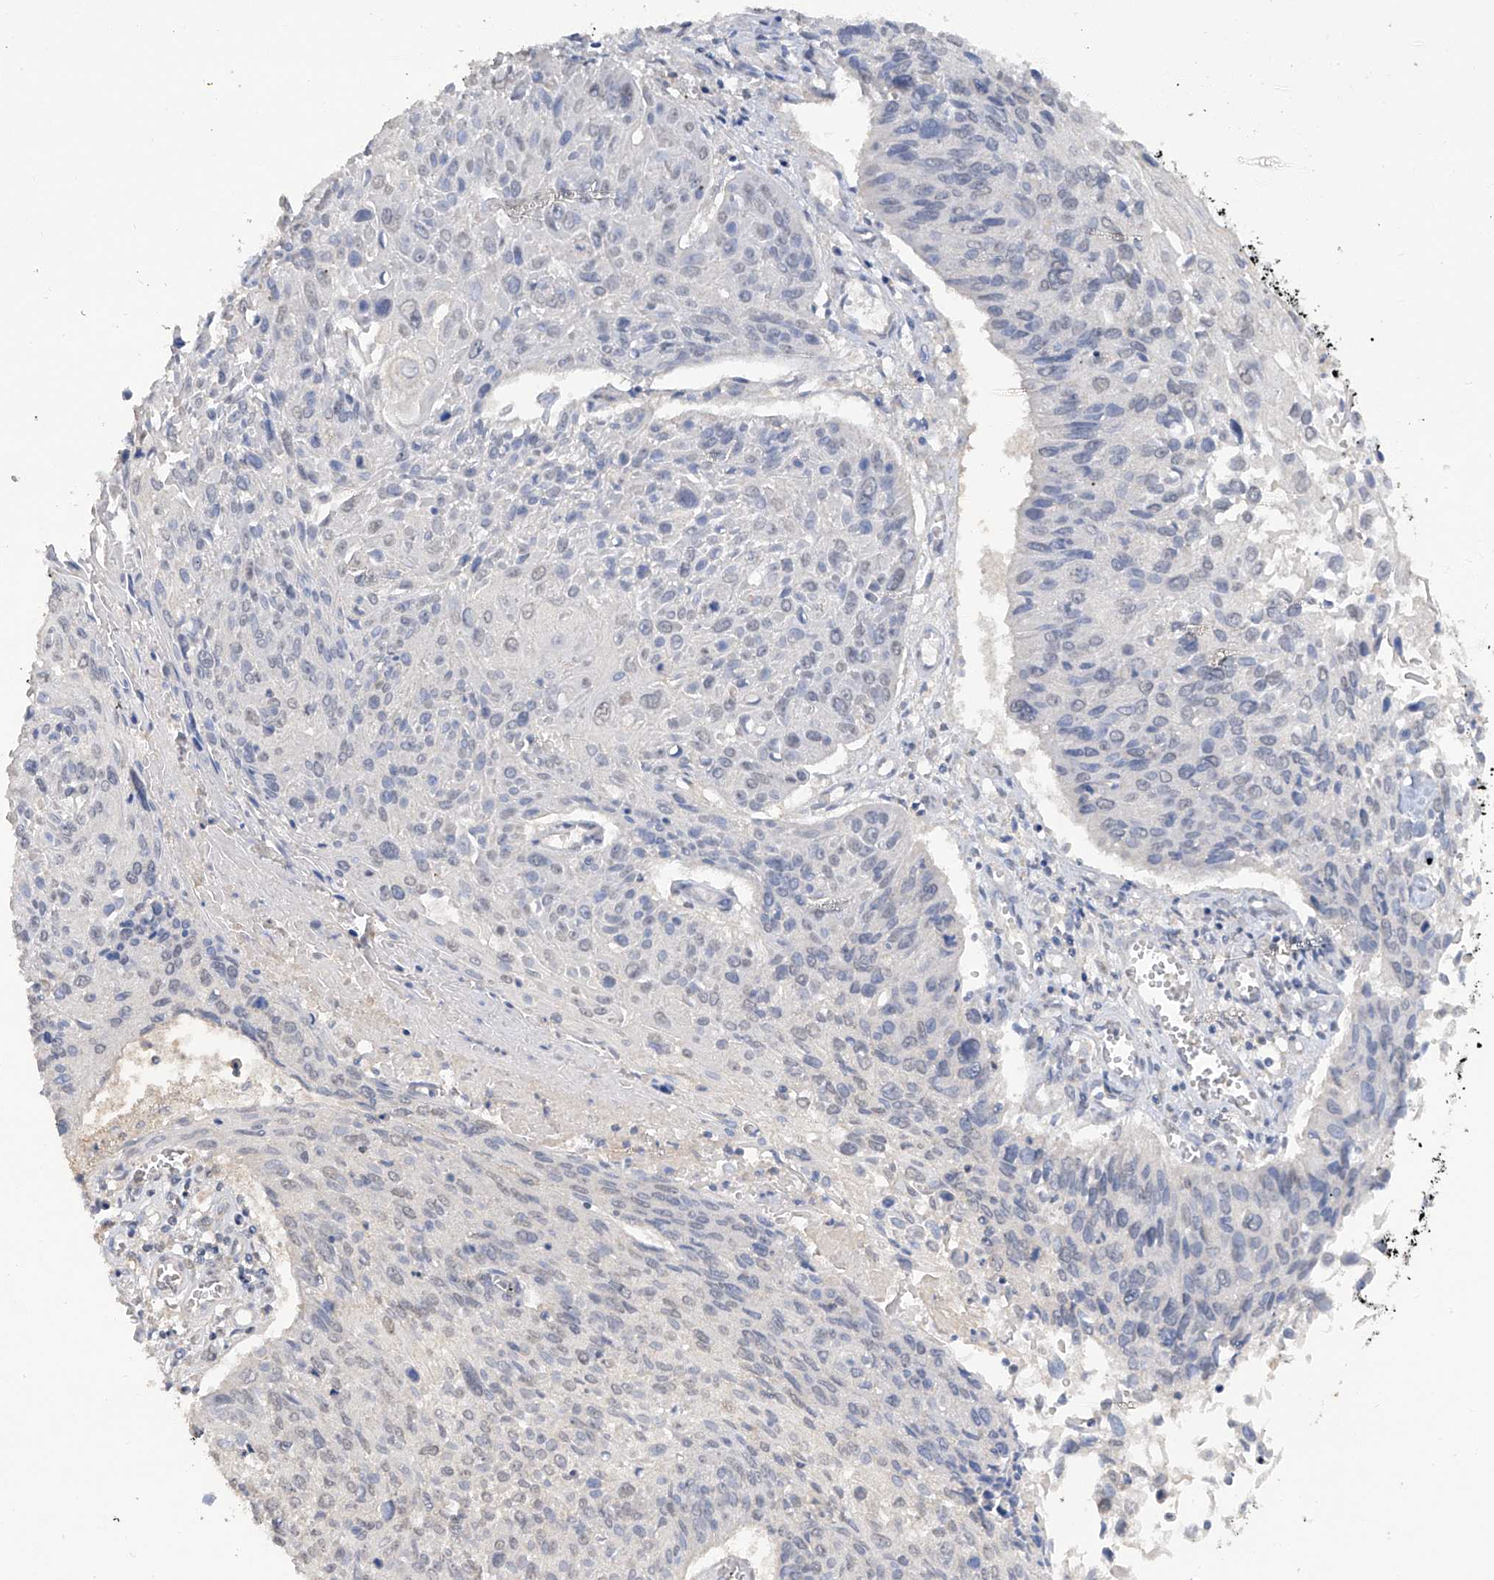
{"staining": {"intensity": "negative", "quantity": "none", "location": "none"}, "tissue": "cervical cancer", "cell_type": "Tumor cells", "image_type": "cancer", "snomed": [{"axis": "morphology", "description": "Squamous cell carcinoma, NOS"}, {"axis": "topography", "description": "Cervix"}], "caption": "There is no significant staining in tumor cells of squamous cell carcinoma (cervical).", "gene": "HAS3", "patient": {"sex": "female", "age": 51}}